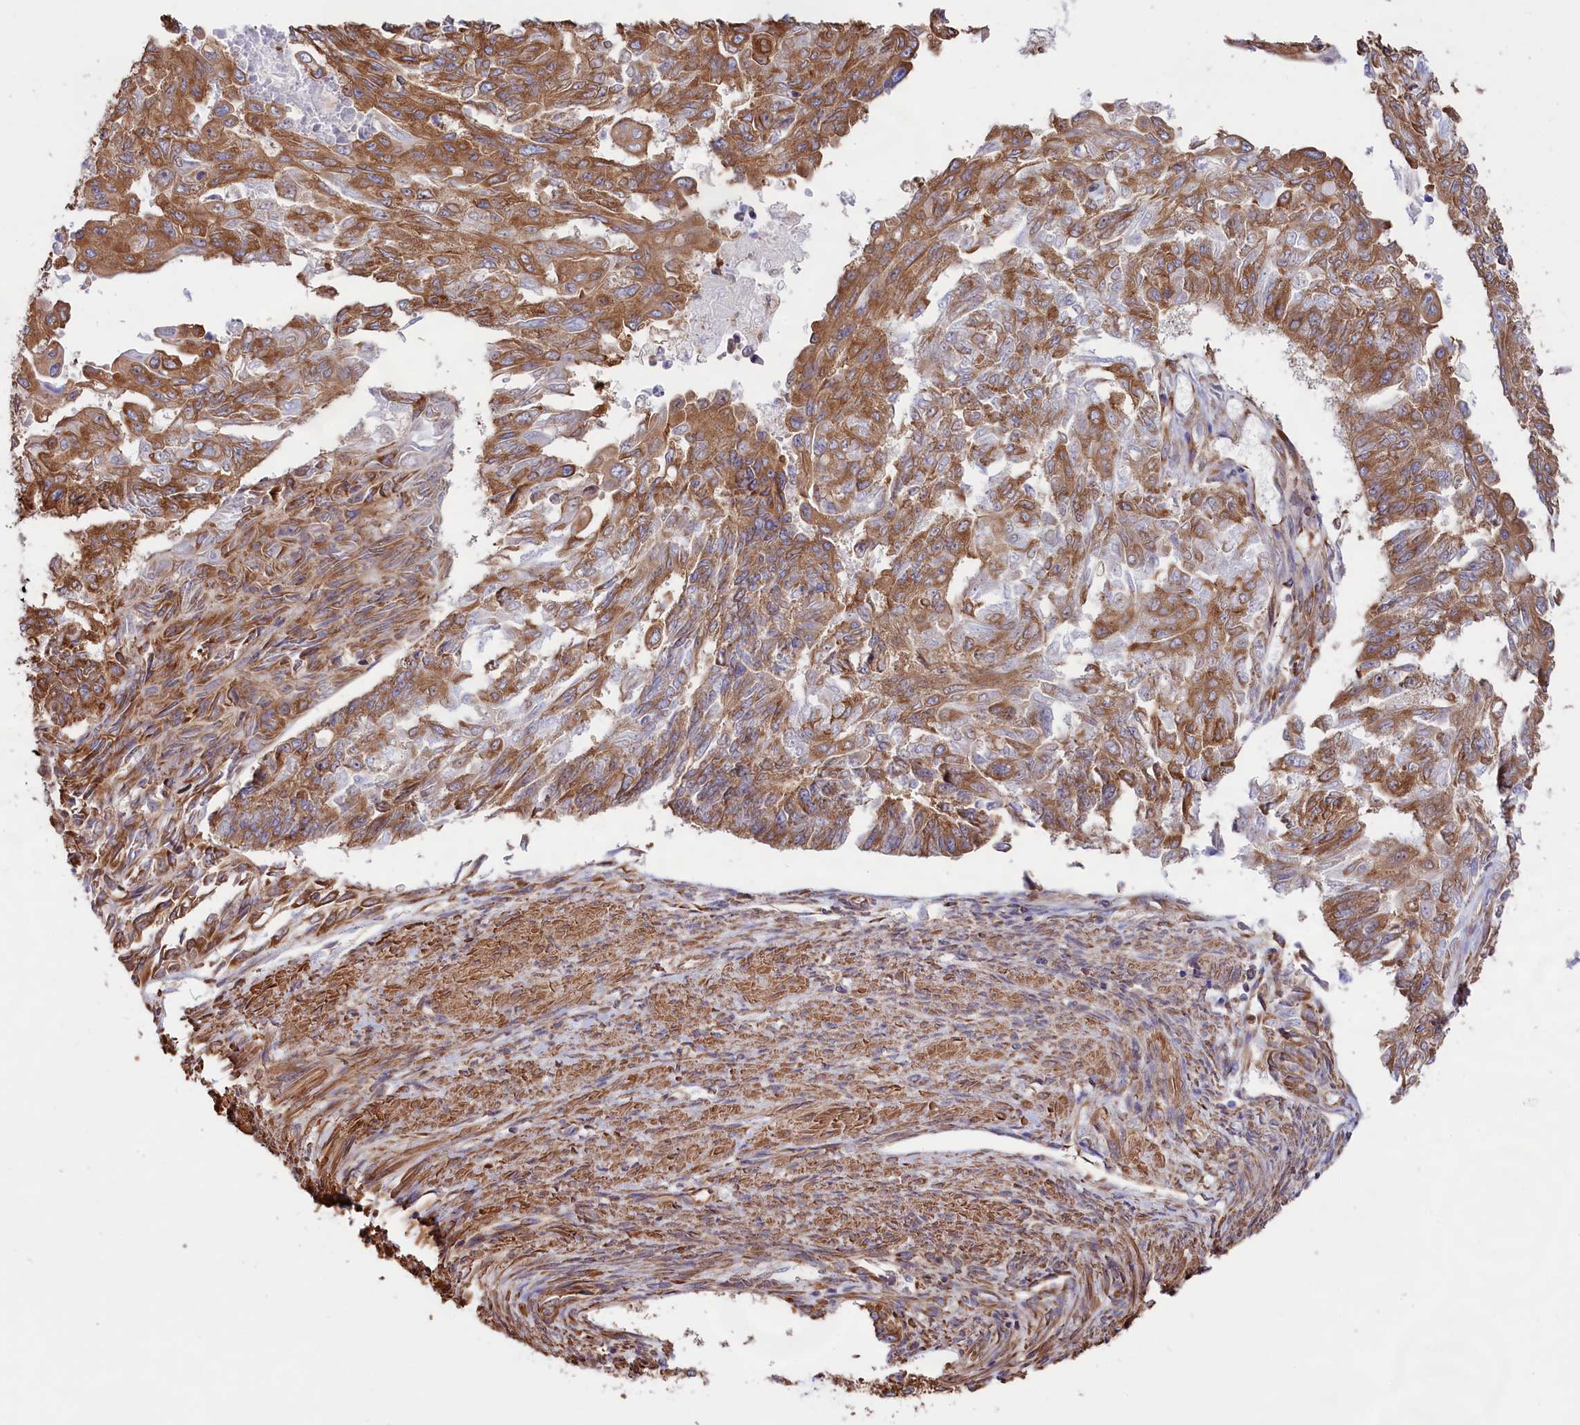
{"staining": {"intensity": "moderate", "quantity": ">75%", "location": "cytoplasmic/membranous"}, "tissue": "endometrial cancer", "cell_type": "Tumor cells", "image_type": "cancer", "snomed": [{"axis": "morphology", "description": "Adenocarcinoma, NOS"}, {"axis": "topography", "description": "Endometrium"}], "caption": "Immunohistochemistry histopathology image of human adenocarcinoma (endometrial) stained for a protein (brown), which displays medium levels of moderate cytoplasmic/membranous expression in approximately >75% of tumor cells.", "gene": "GYS1", "patient": {"sex": "female", "age": 32}}